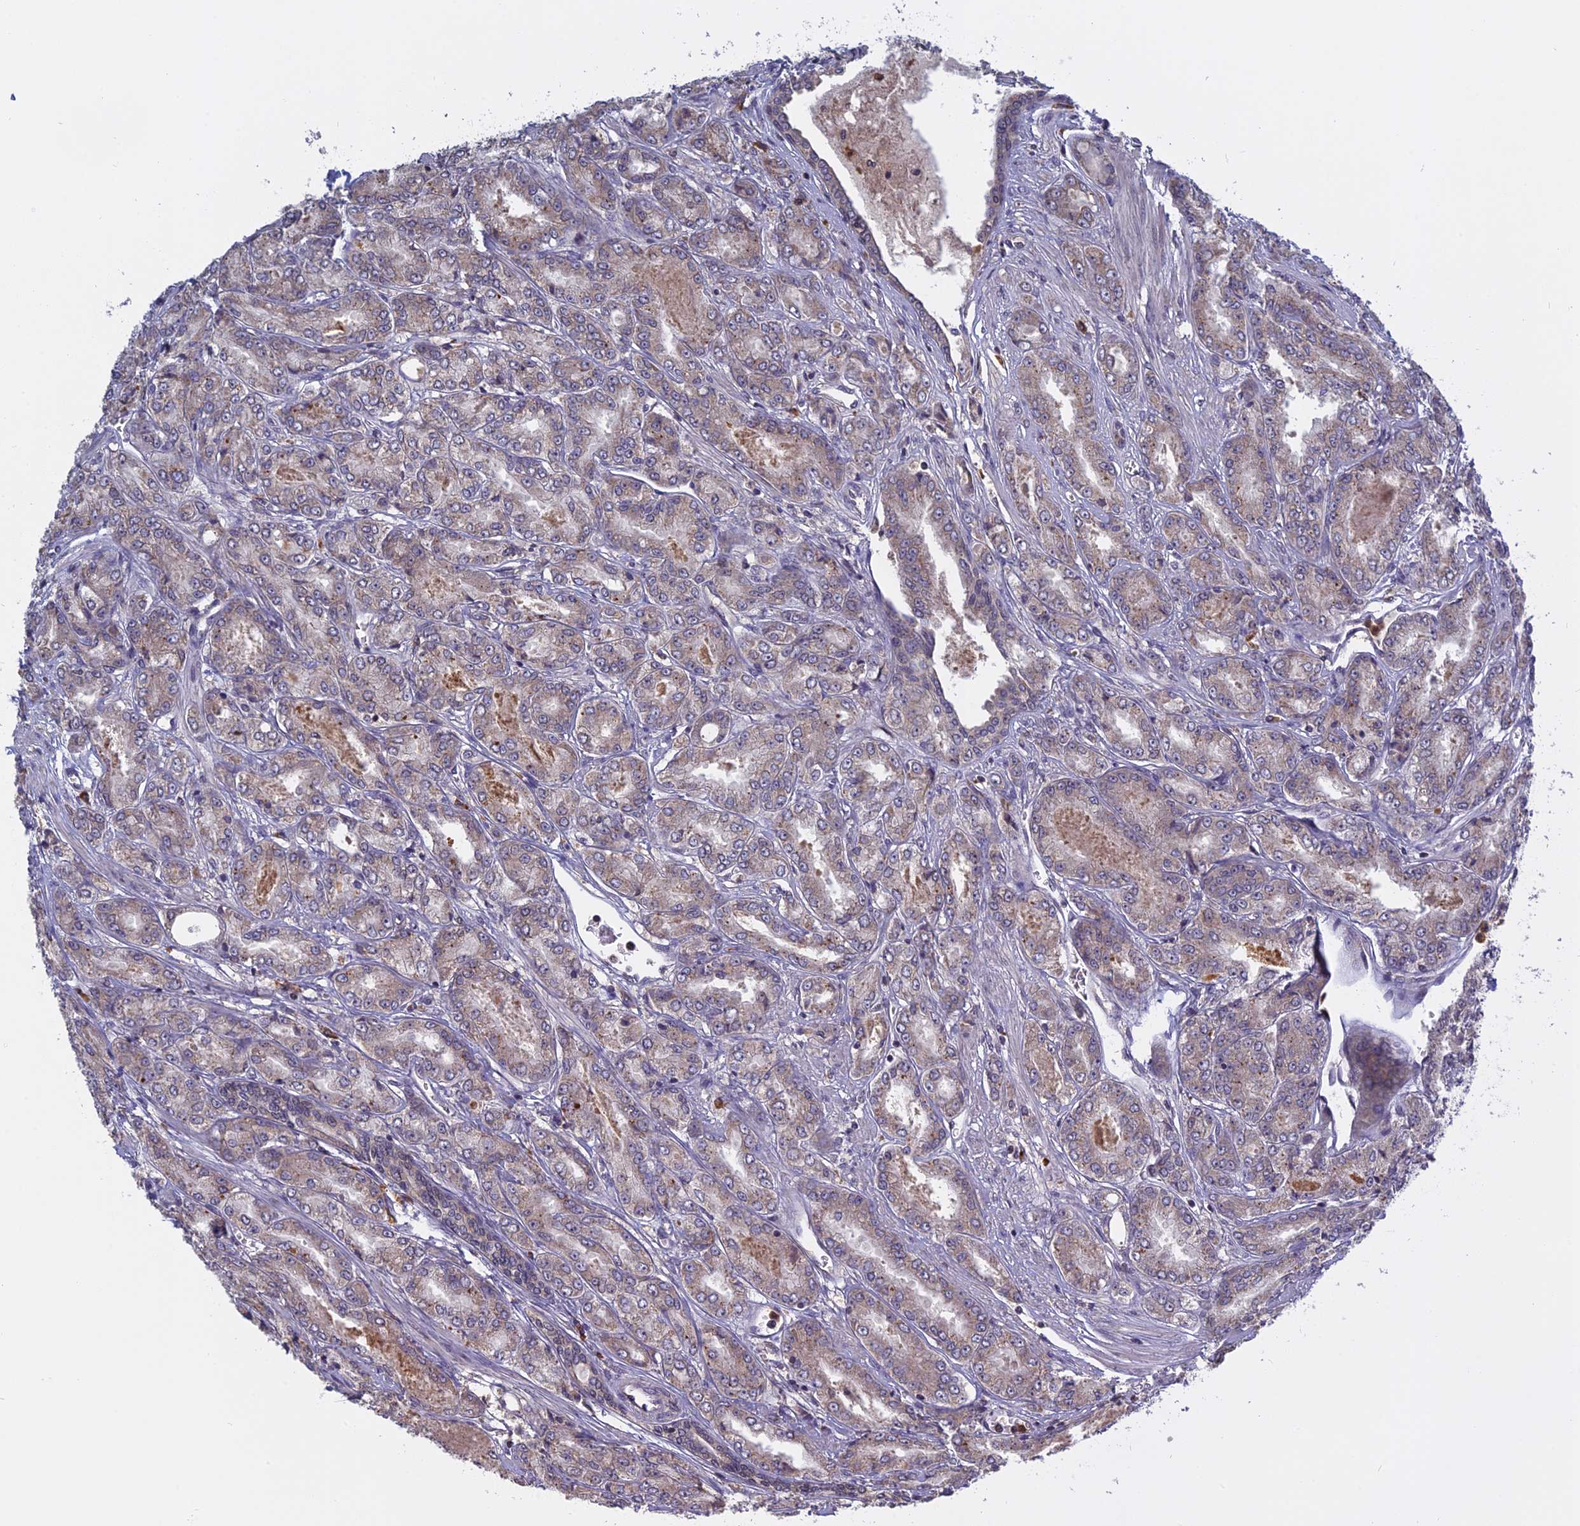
{"staining": {"intensity": "weak", "quantity": "25%-75%", "location": "cytoplasmic/membranous"}, "tissue": "prostate cancer", "cell_type": "Tumor cells", "image_type": "cancer", "snomed": [{"axis": "morphology", "description": "Adenocarcinoma, High grade"}, {"axis": "topography", "description": "Prostate"}], "caption": "The immunohistochemical stain shows weak cytoplasmic/membranous positivity in tumor cells of prostate cancer (adenocarcinoma (high-grade)) tissue. (DAB (3,3'-diaminobenzidine) IHC, brown staining for protein, blue staining for nuclei).", "gene": "TMEM208", "patient": {"sex": "male", "age": 74}}